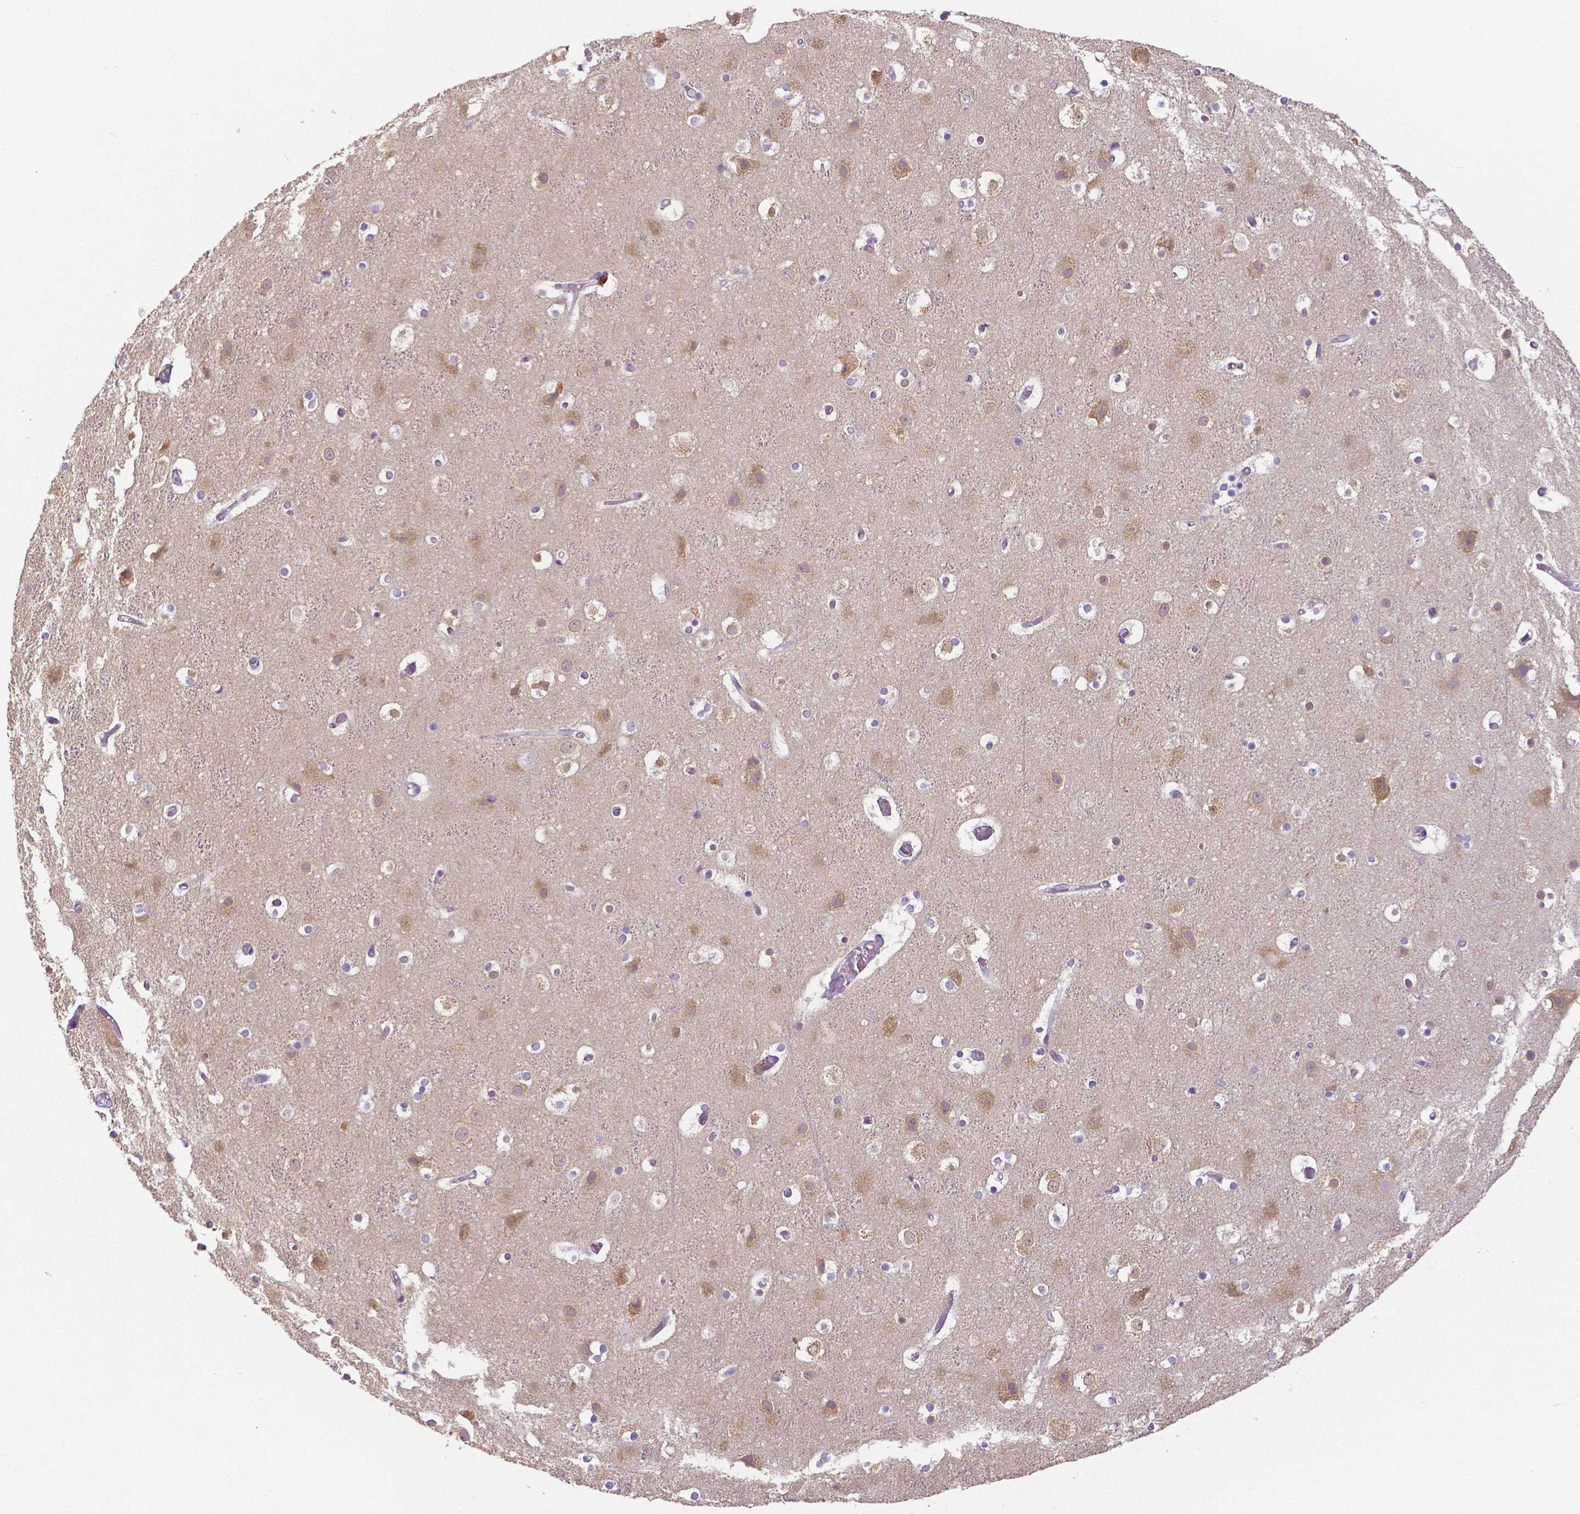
{"staining": {"intensity": "negative", "quantity": "none", "location": "none"}, "tissue": "cerebral cortex", "cell_type": "Endothelial cells", "image_type": "normal", "snomed": [{"axis": "morphology", "description": "Normal tissue, NOS"}, {"axis": "topography", "description": "Cerebral cortex"}], "caption": "This histopathology image is of unremarkable cerebral cortex stained with immunohistochemistry to label a protein in brown with the nuclei are counter-stained blue. There is no expression in endothelial cells. (Brightfield microscopy of DAB immunohistochemistry at high magnification).", "gene": "CRMP1", "patient": {"sex": "female", "age": 52}}